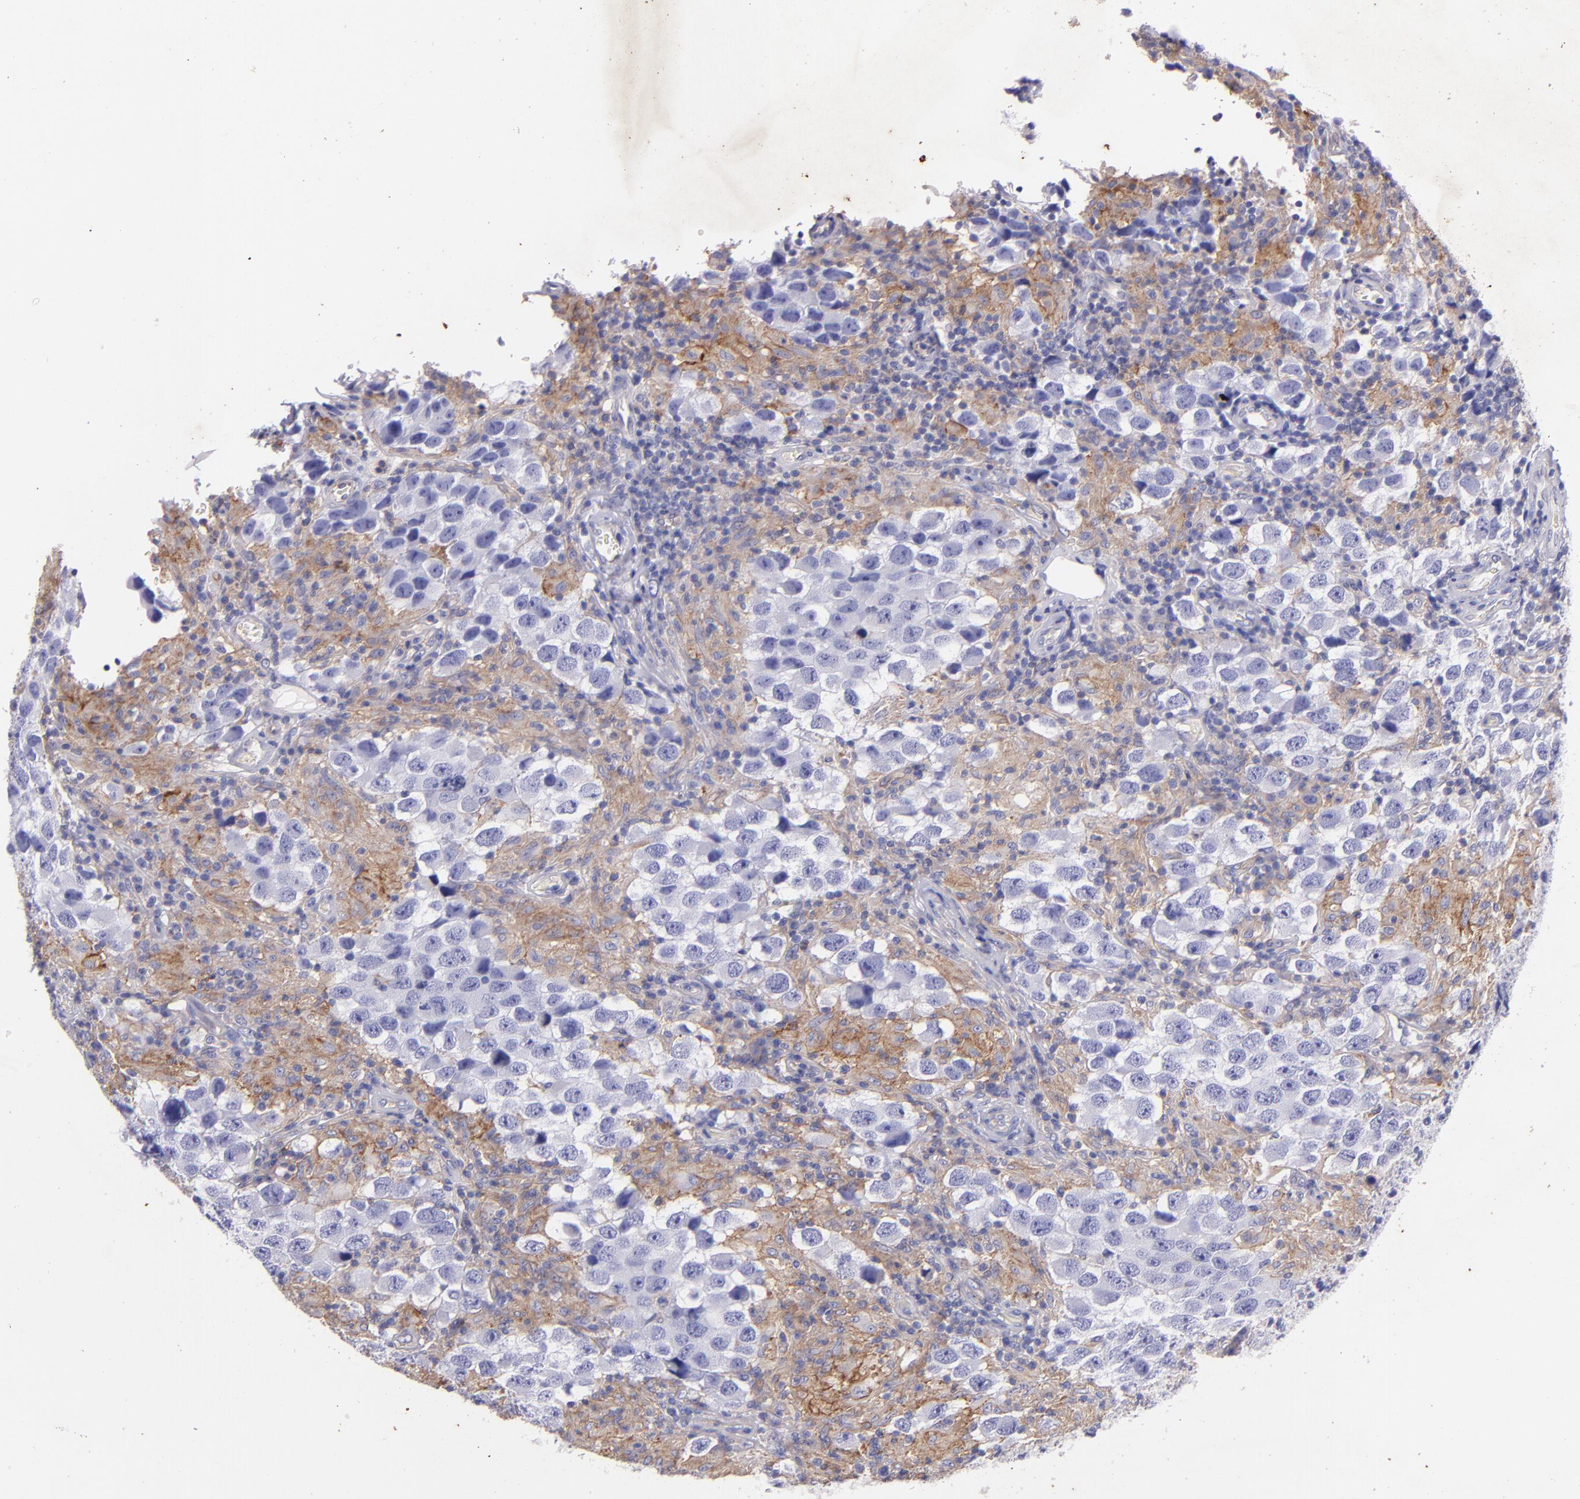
{"staining": {"intensity": "negative", "quantity": "none", "location": "none"}, "tissue": "testis cancer", "cell_type": "Tumor cells", "image_type": "cancer", "snomed": [{"axis": "morphology", "description": "Carcinoma, Embryonal, NOS"}, {"axis": "topography", "description": "Testis"}], "caption": "Micrograph shows no significant protein staining in tumor cells of testis embryonal carcinoma. (Stains: DAB (3,3'-diaminobenzidine) immunohistochemistry (IHC) with hematoxylin counter stain, Microscopy: brightfield microscopy at high magnification).", "gene": "RET", "patient": {"sex": "male", "age": 21}}